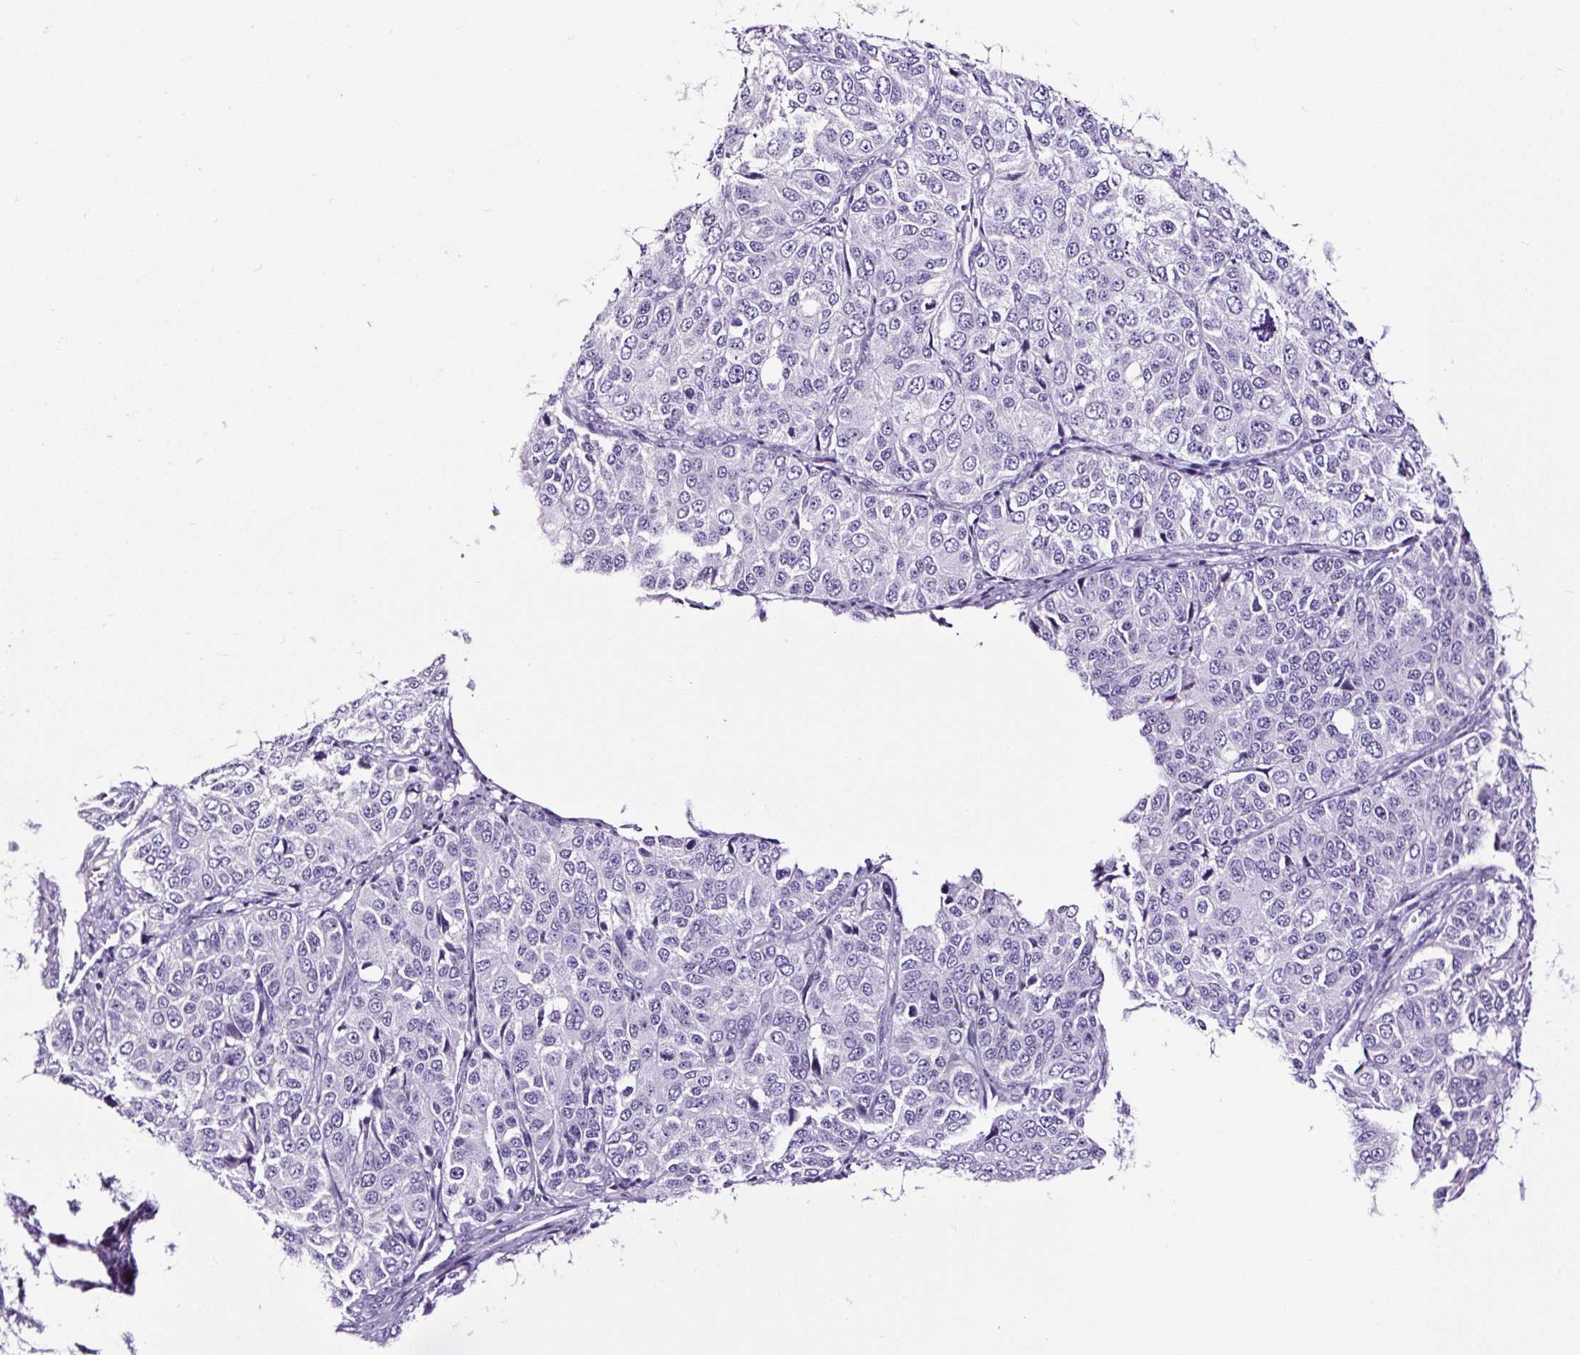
{"staining": {"intensity": "negative", "quantity": "none", "location": "none"}, "tissue": "ovarian cancer", "cell_type": "Tumor cells", "image_type": "cancer", "snomed": [{"axis": "morphology", "description": "Carcinoma, endometroid"}, {"axis": "topography", "description": "Ovary"}], "caption": "This is an immunohistochemistry (IHC) image of endometroid carcinoma (ovarian). There is no staining in tumor cells.", "gene": "NPHS2", "patient": {"sex": "female", "age": 51}}